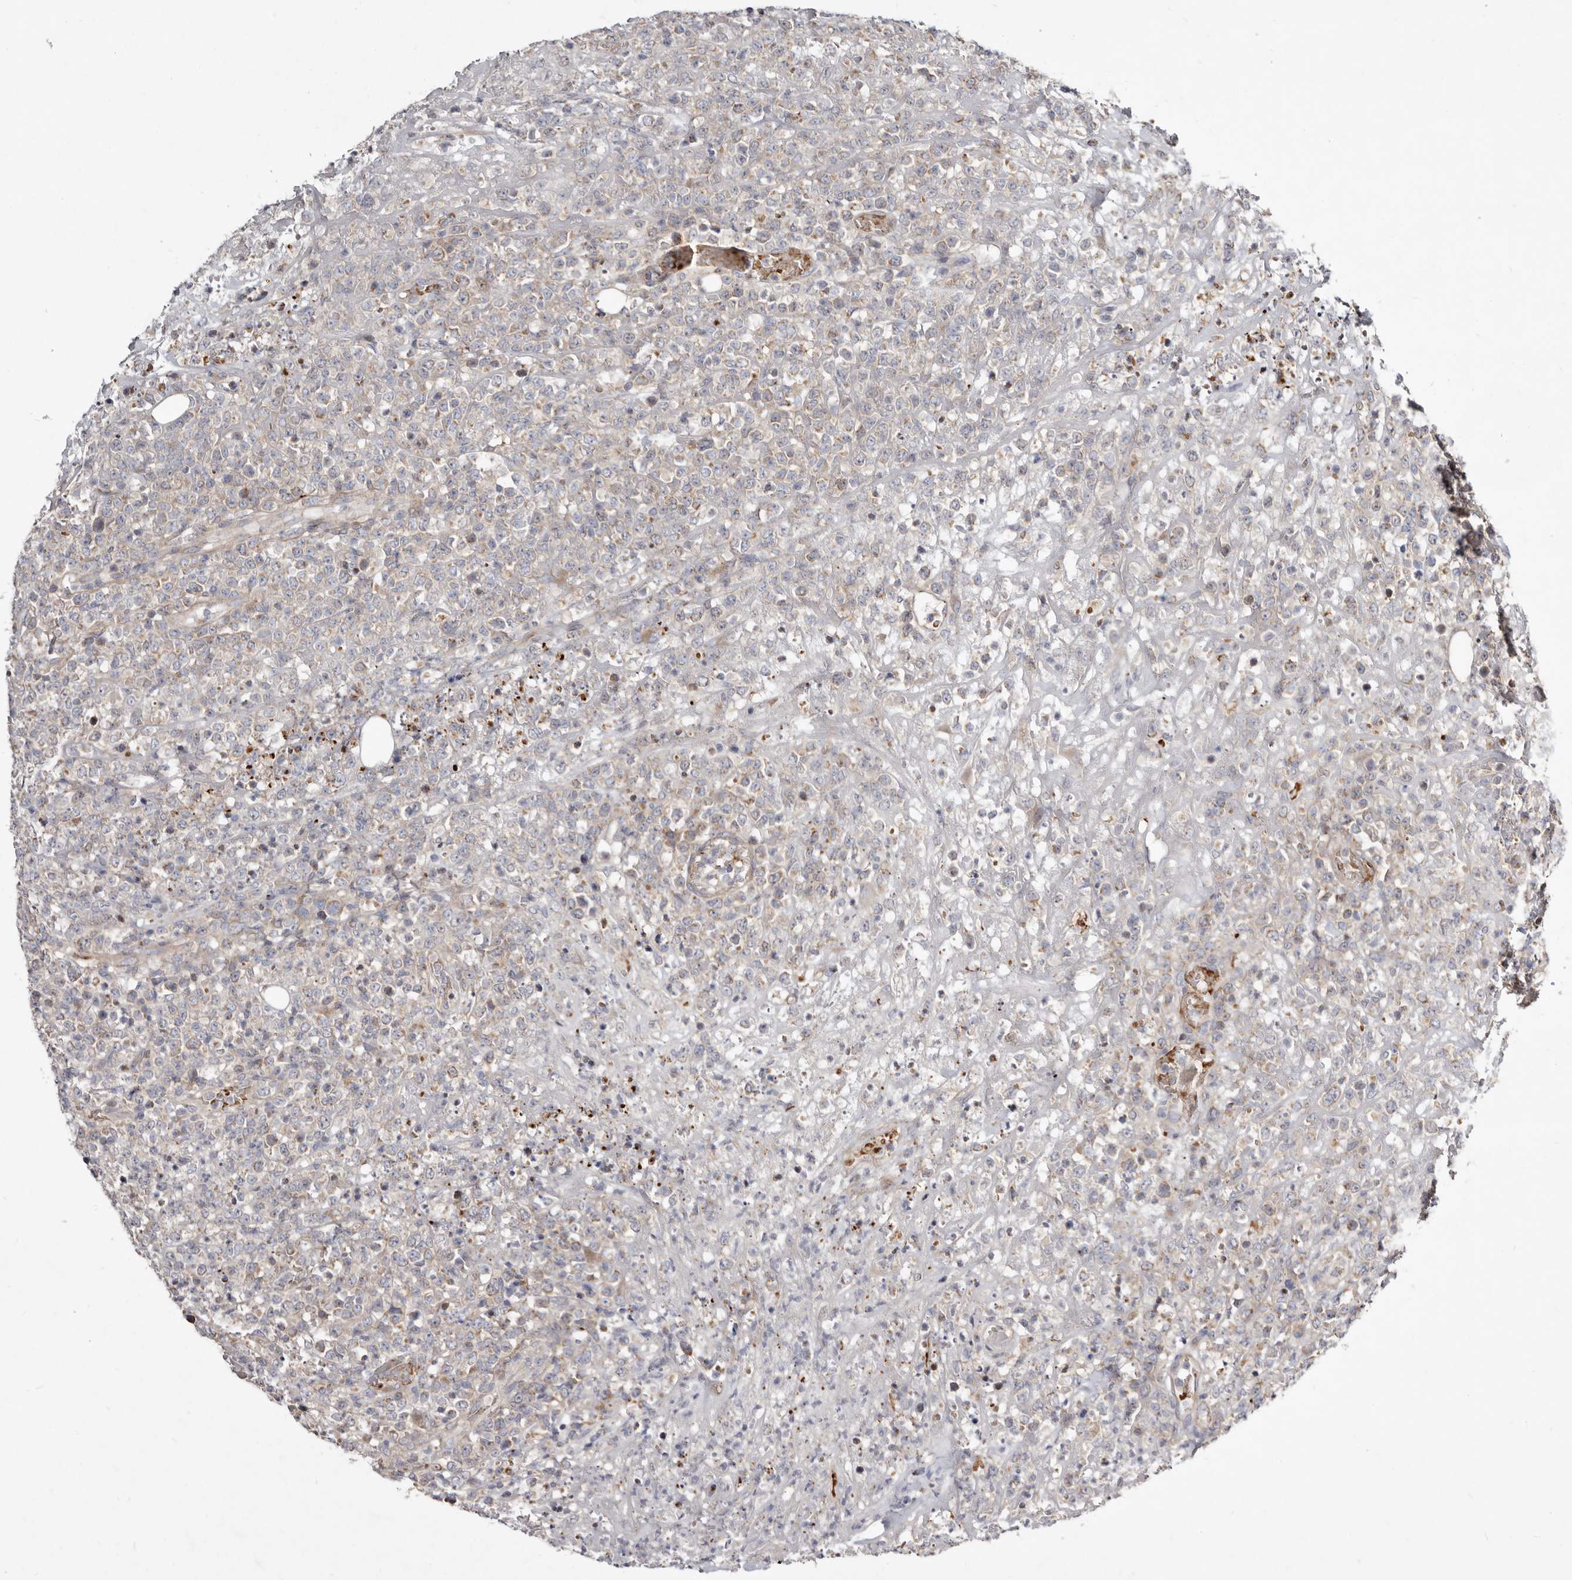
{"staining": {"intensity": "weak", "quantity": "<25%", "location": "cytoplasmic/membranous"}, "tissue": "lymphoma", "cell_type": "Tumor cells", "image_type": "cancer", "snomed": [{"axis": "morphology", "description": "Malignant lymphoma, non-Hodgkin's type, High grade"}, {"axis": "topography", "description": "Colon"}], "caption": "Immunohistochemical staining of lymphoma shows no significant expression in tumor cells.", "gene": "SLC25A20", "patient": {"sex": "female", "age": 53}}